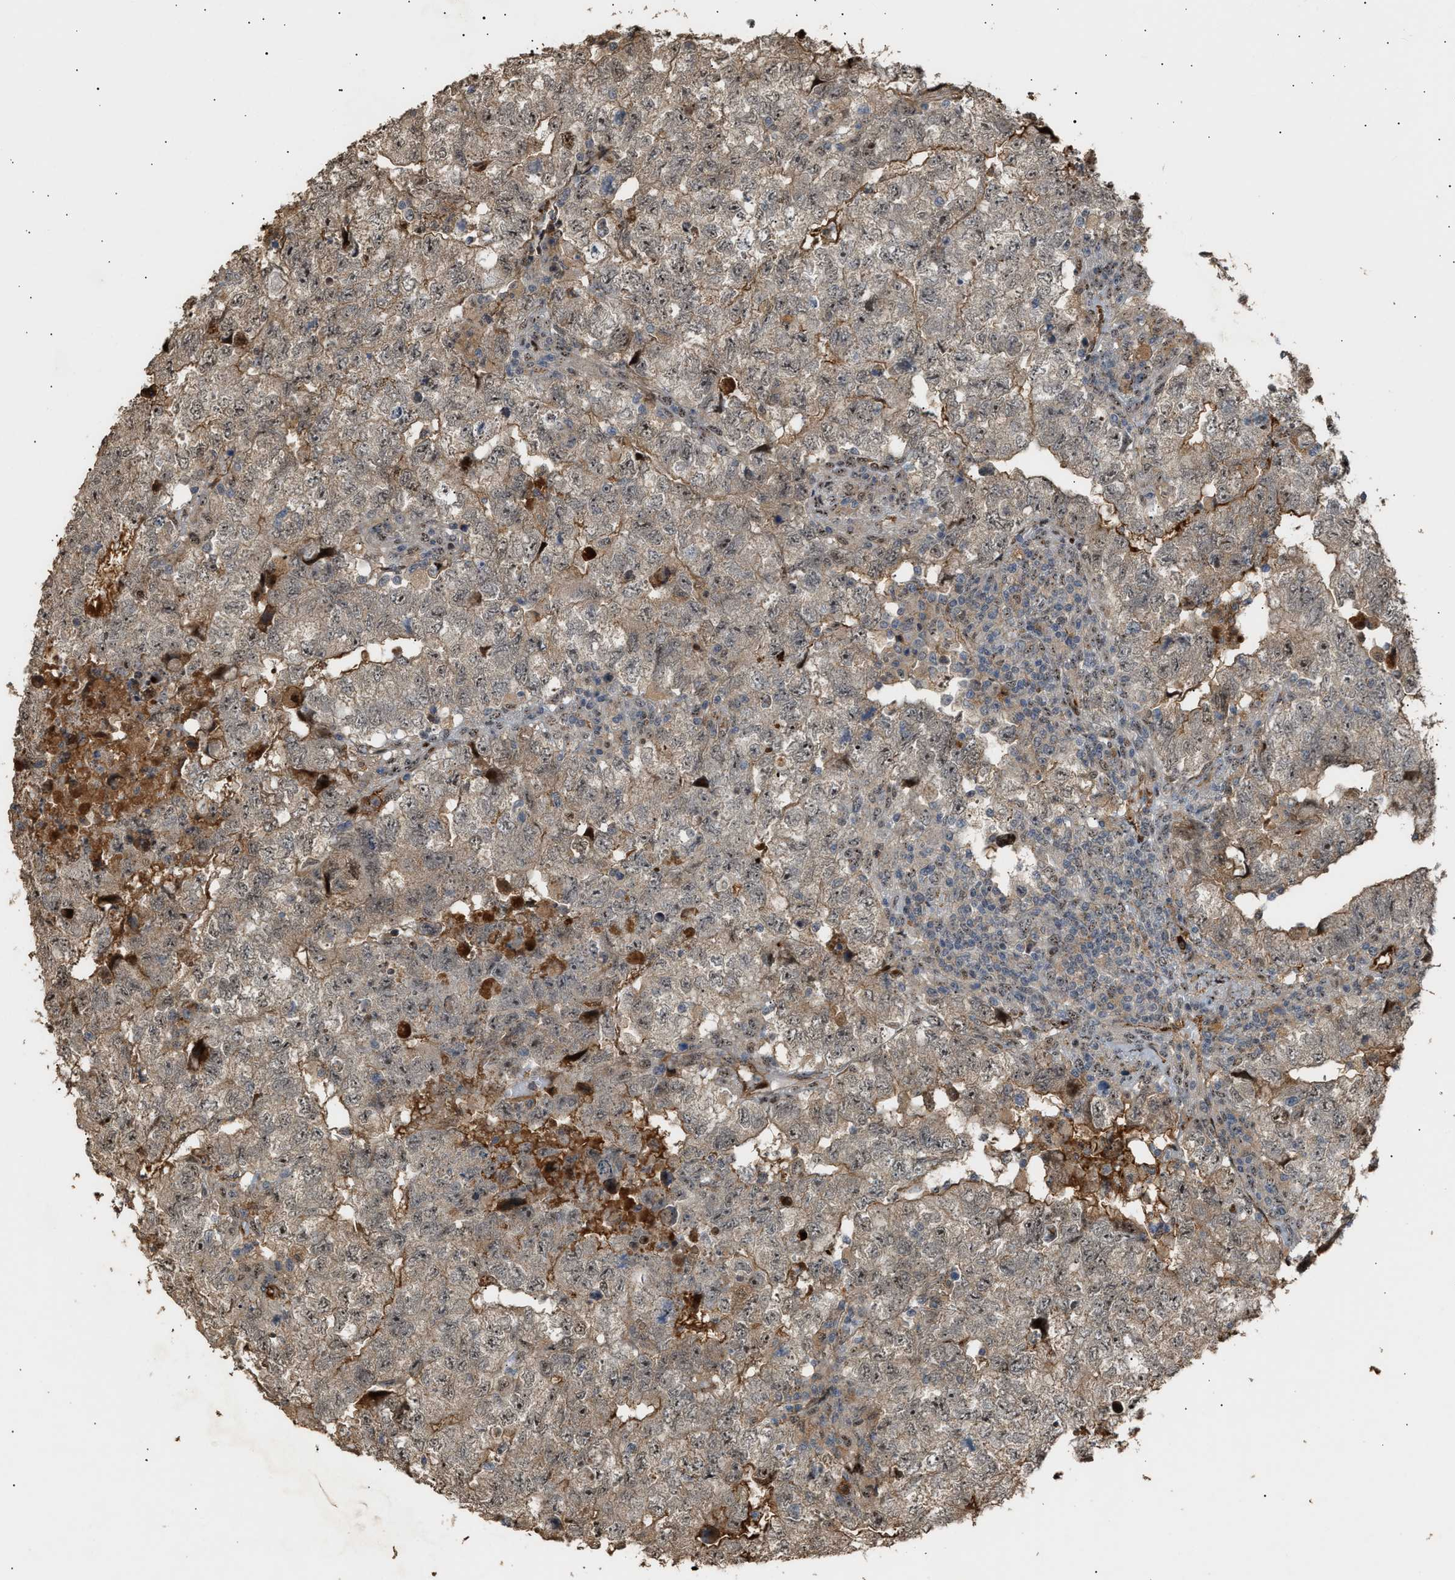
{"staining": {"intensity": "weak", "quantity": "<25%", "location": "cytoplasmic/membranous"}, "tissue": "testis cancer", "cell_type": "Tumor cells", "image_type": "cancer", "snomed": [{"axis": "morphology", "description": "Carcinoma, Embryonal, NOS"}, {"axis": "topography", "description": "Testis"}], "caption": "Protein analysis of testis cancer (embryonal carcinoma) exhibits no significant staining in tumor cells. The staining was performed using DAB to visualize the protein expression in brown, while the nuclei were stained in blue with hematoxylin (Magnification: 20x).", "gene": "ZFAND5", "patient": {"sex": "male", "age": 36}}